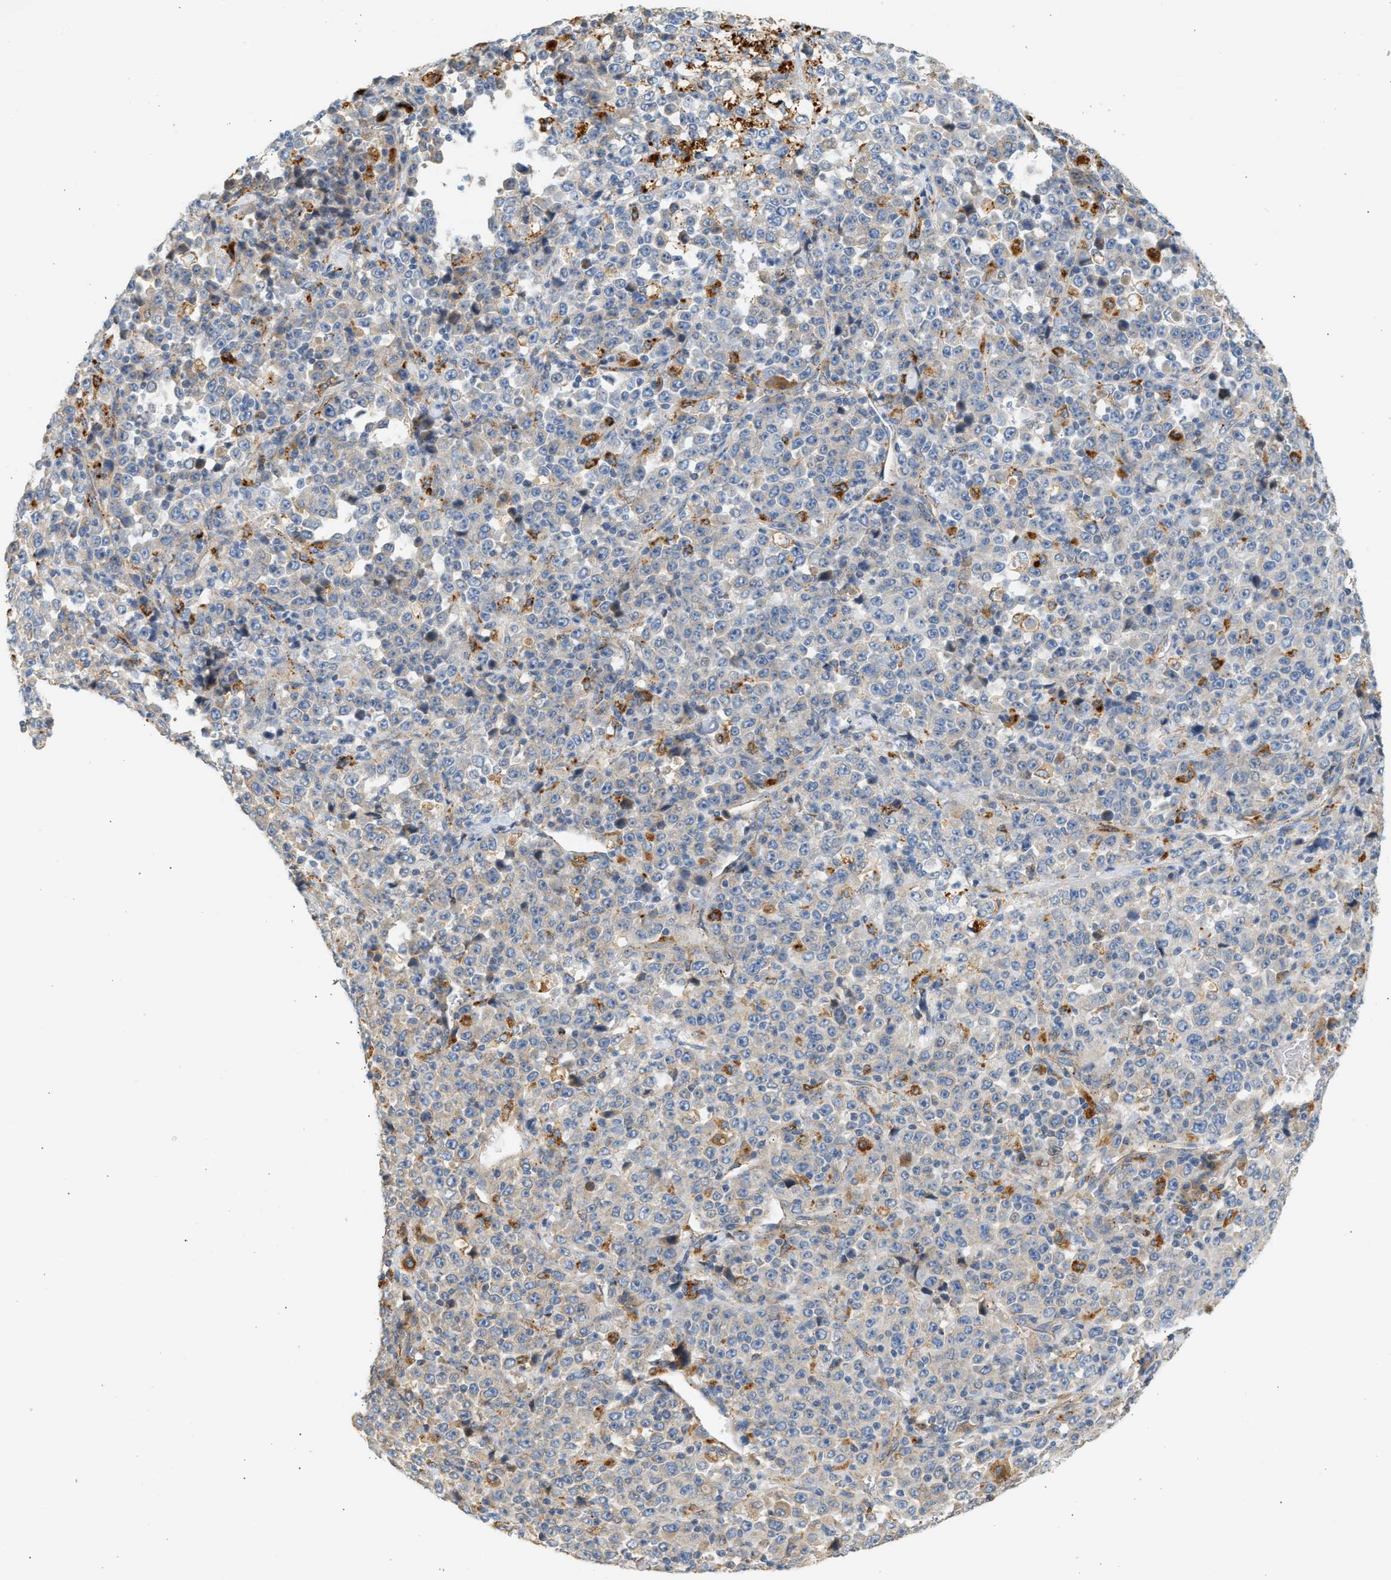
{"staining": {"intensity": "negative", "quantity": "none", "location": "none"}, "tissue": "stomach cancer", "cell_type": "Tumor cells", "image_type": "cancer", "snomed": [{"axis": "morphology", "description": "Normal tissue, NOS"}, {"axis": "morphology", "description": "Adenocarcinoma, NOS"}, {"axis": "topography", "description": "Stomach, upper"}, {"axis": "topography", "description": "Stomach"}], "caption": "Immunohistochemistry (IHC) image of human stomach adenocarcinoma stained for a protein (brown), which shows no positivity in tumor cells.", "gene": "ENTHD1", "patient": {"sex": "male", "age": 59}}